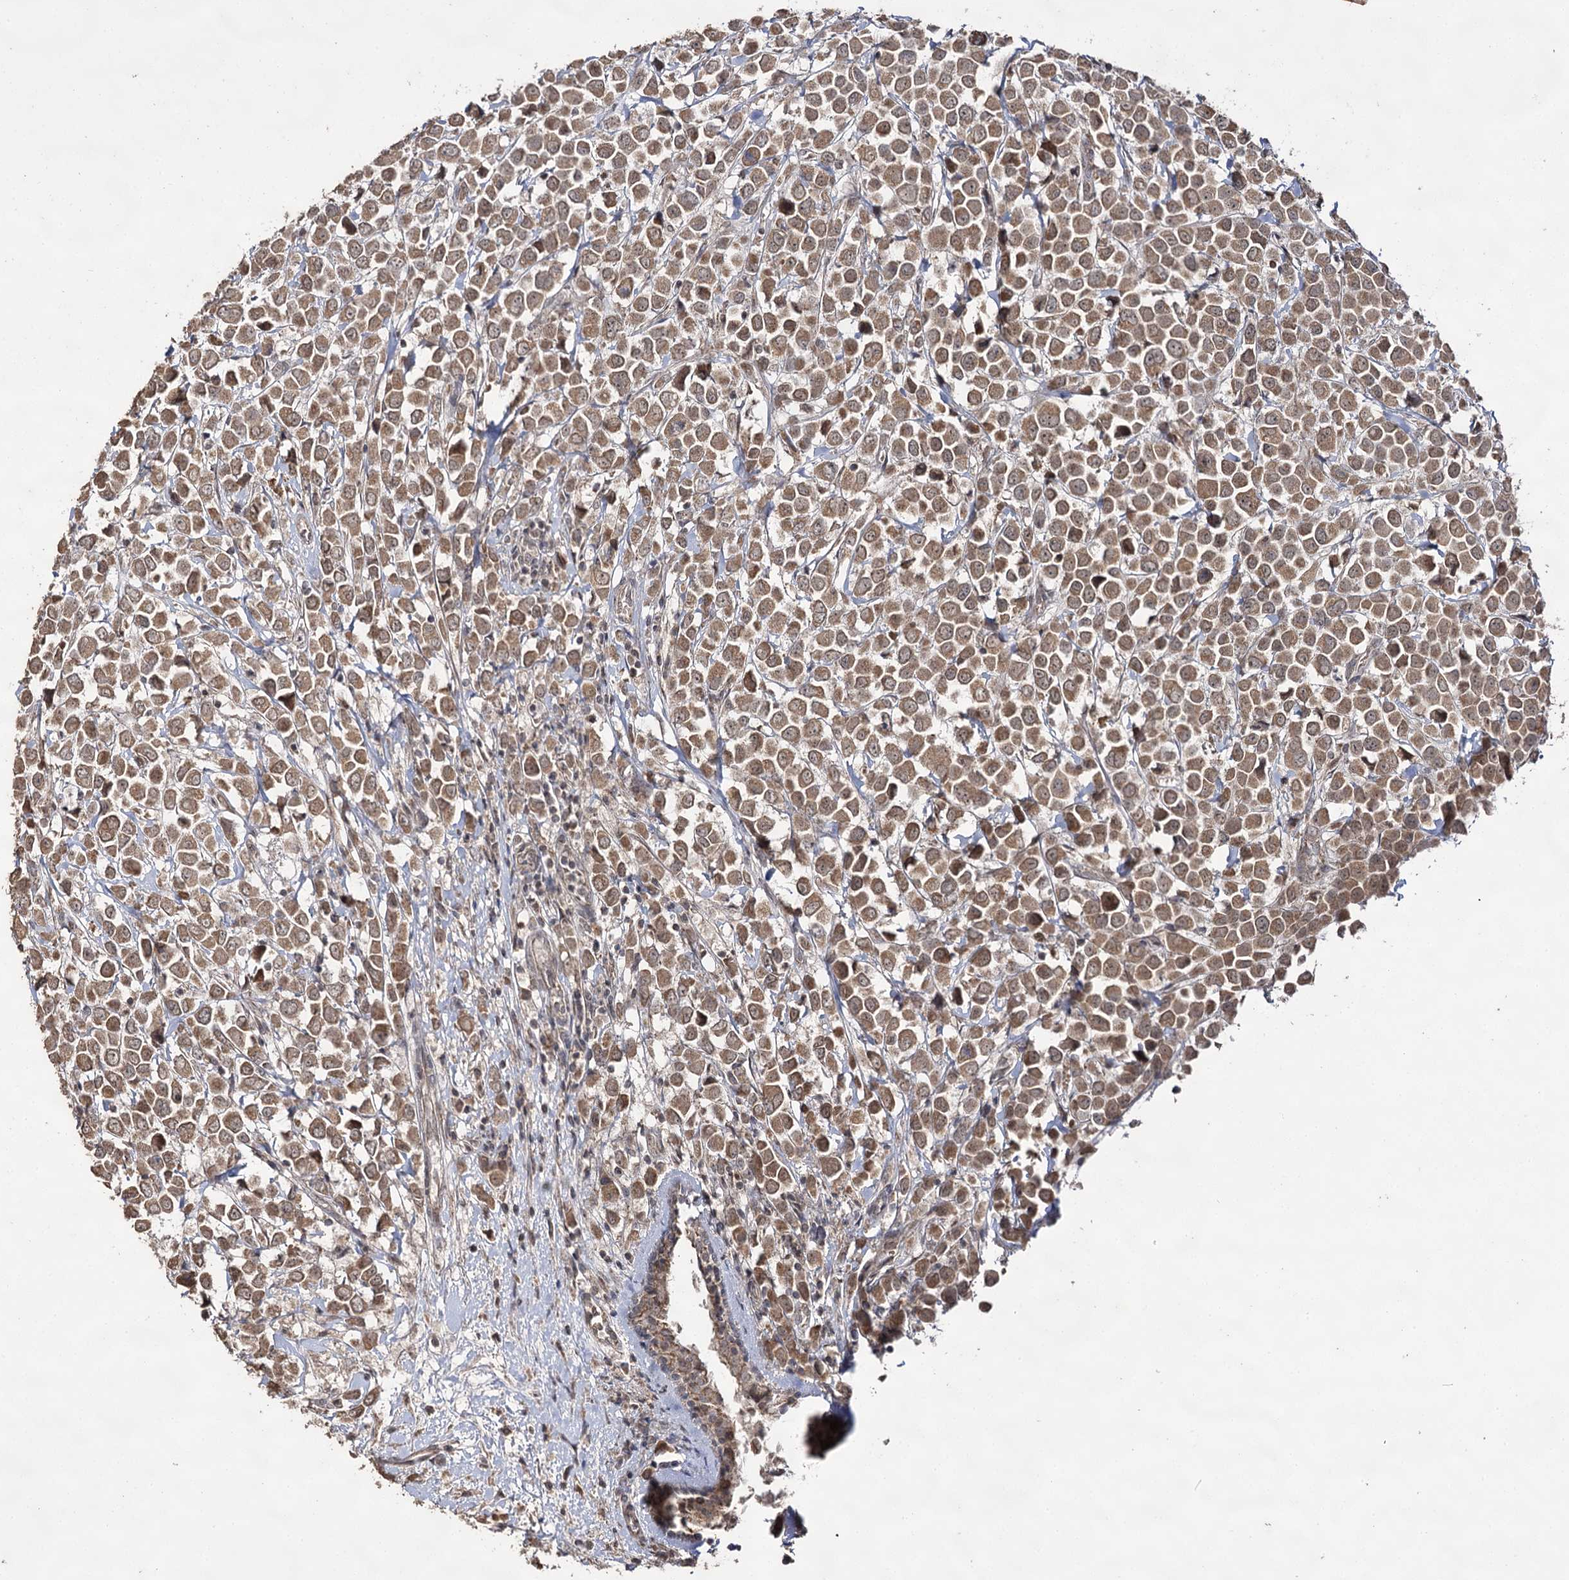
{"staining": {"intensity": "moderate", "quantity": ">75%", "location": "cytoplasmic/membranous"}, "tissue": "breast cancer", "cell_type": "Tumor cells", "image_type": "cancer", "snomed": [{"axis": "morphology", "description": "Duct carcinoma"}, {"axis": "topography", "description": "Breast"}], "caption": "Moderate cytoplasmic/membranous positivity is identified in about >75% of tumor cells in breast invasive ductal carcinoma. (Stains: DAB in brown, nuclei in blue, Microscopy: brightfield microscopy at high magnification).", "gene": "ACTR6", "patient": {"sex": "female", "age": 61}}